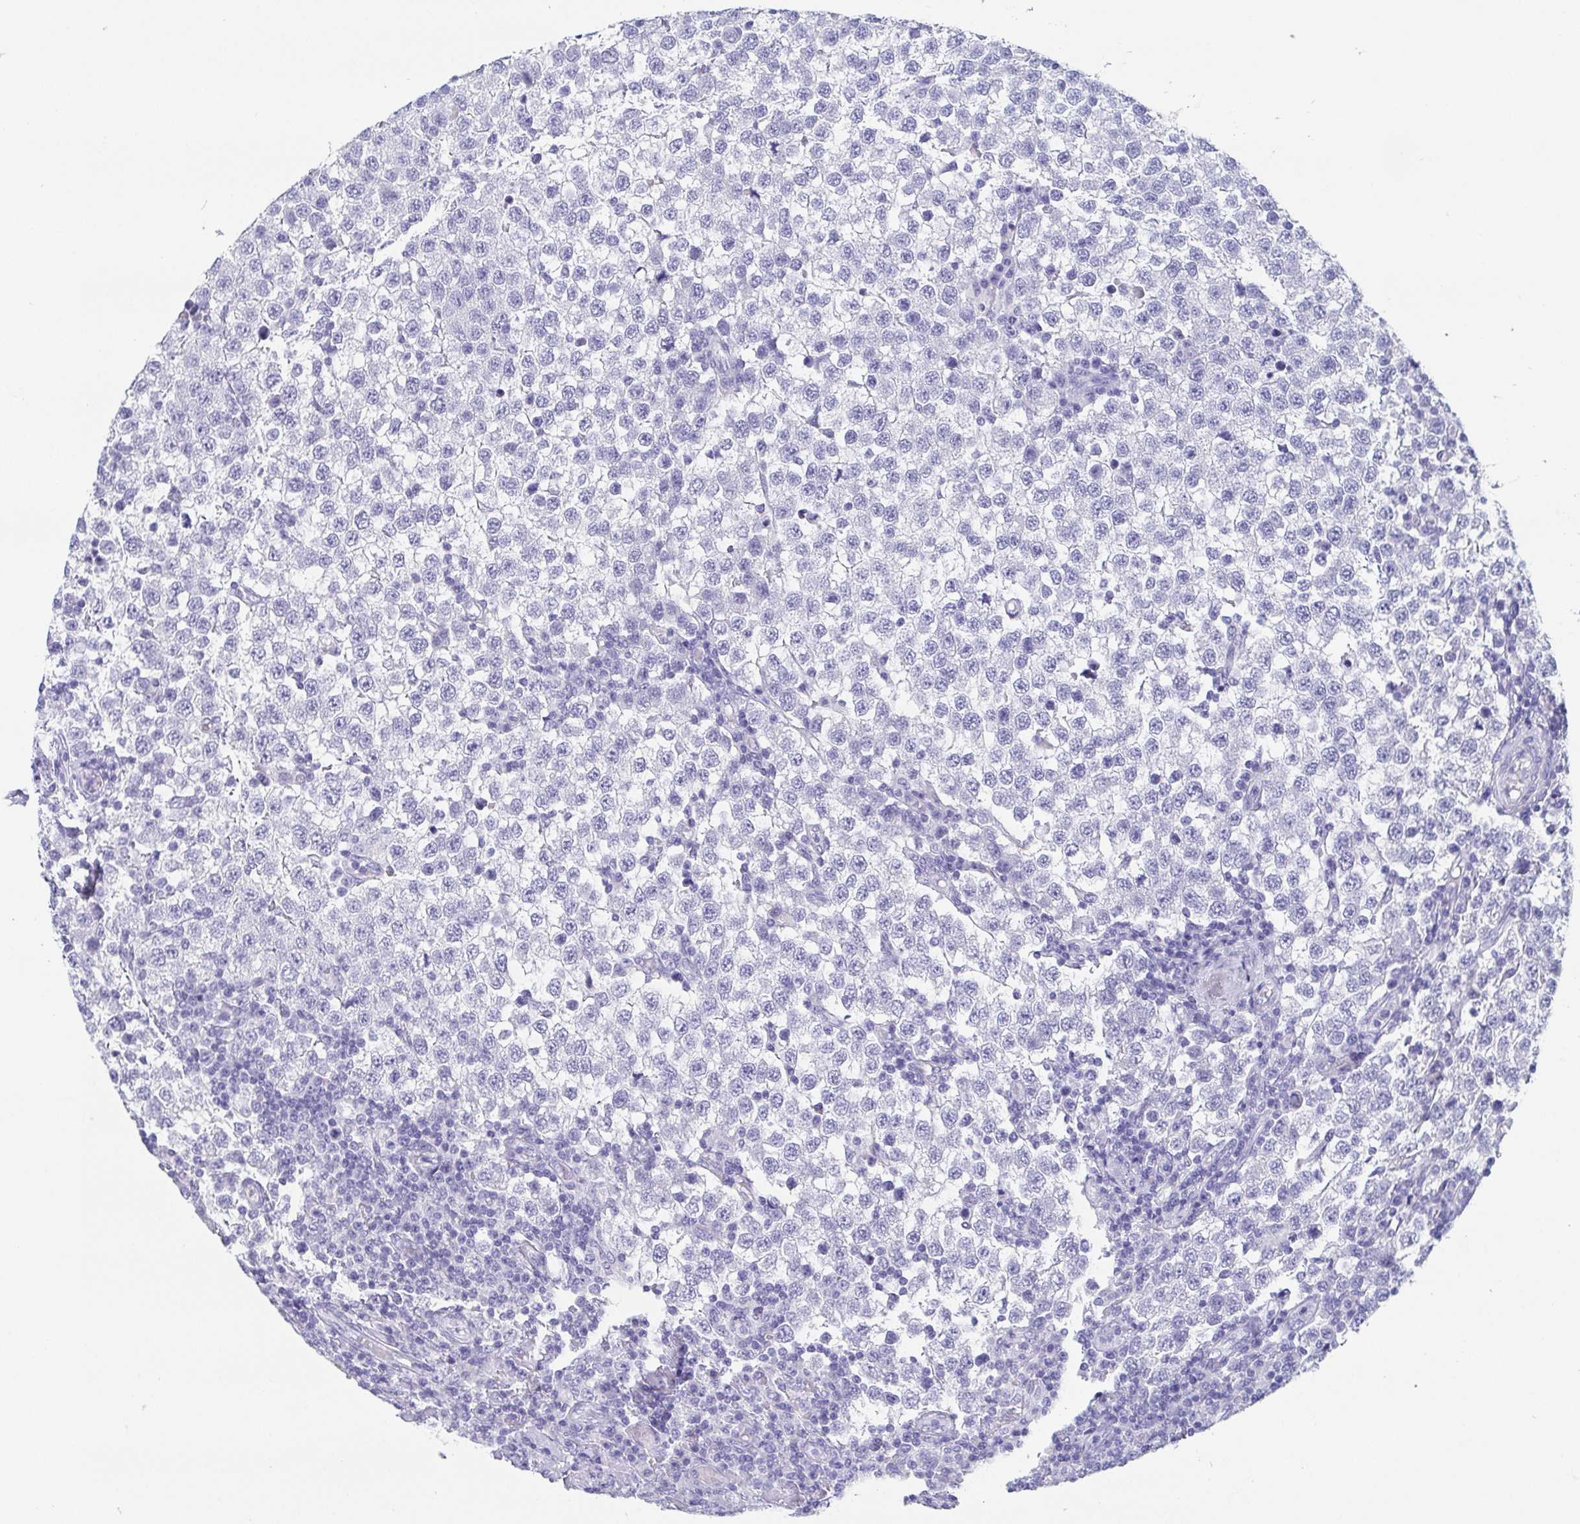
{"staining": {"intensity": "negative", "quantity": "none", "location": "none"}, "tissue": "testis cancer", "cell_type": "Tumor cells", "image_type": "cancer", "snomed": [{"axis": "morphology", "description": "Seminoma, NOS"}, {"axis": "topography", "description": "Testis"}], "caption": "Micrograph shows no significant protein expression in tumor cells of testis seminoma.", "gene": "SCGN", "patient": {"sex": "male", "age": 34}}